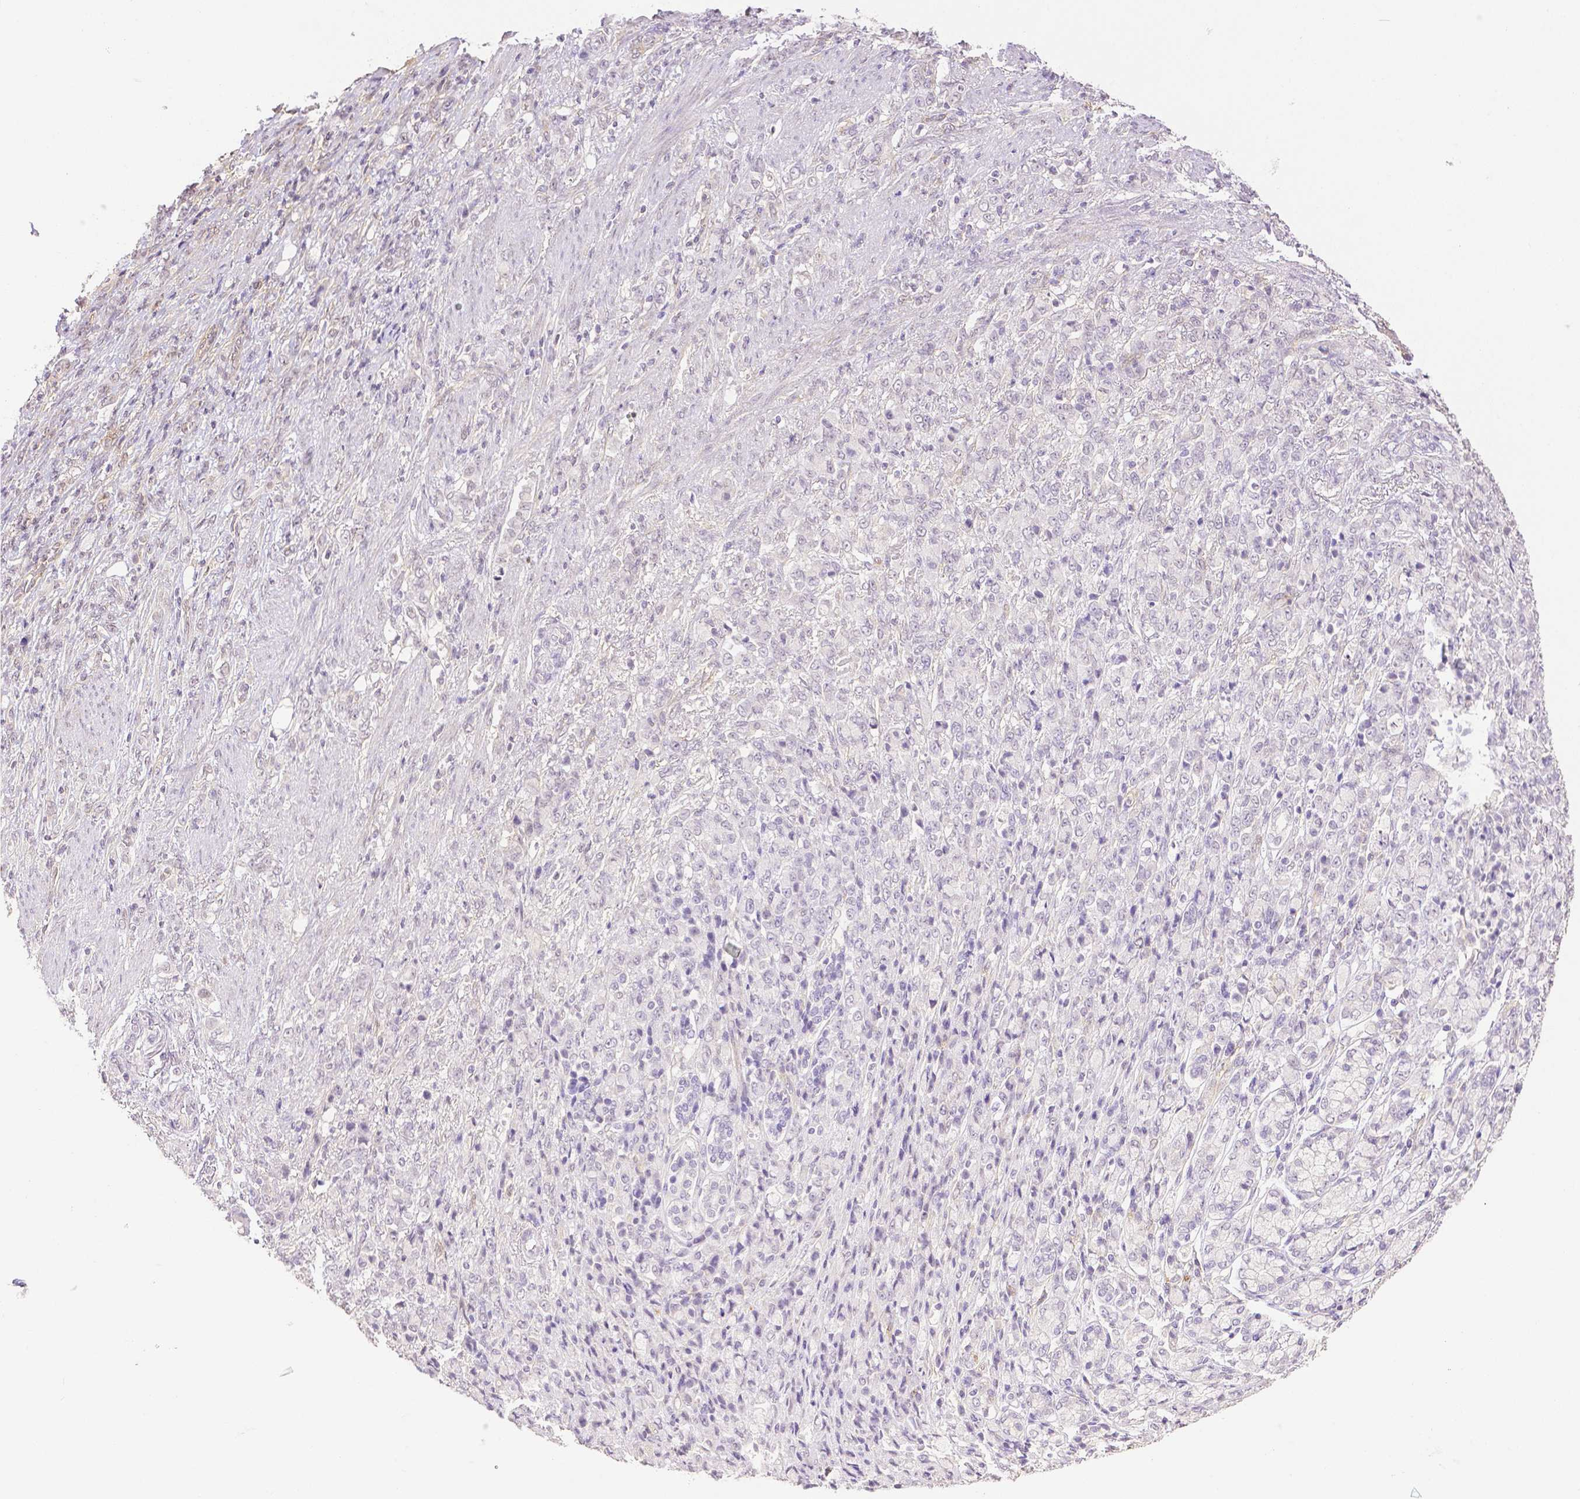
{"staining": {"intensity": "negative", "quantity": "none", "location": "none"}, "tissue": "stomach cancer", "cell_type": "Tumor cells", "image_type": "cancer", "snomed": [{"axis": "morphology", "description": "Adenocarcinoma, NOS"}, {"axis": "topography", "description": "Stomach"}], "caption": "This is a histopathology image of immunohistochemistry staining of adenocarcinoma (stomach), which shows no expression in tumor cells.", "gene": "THY1", "patient": {"sex": "female", "age": 79}}